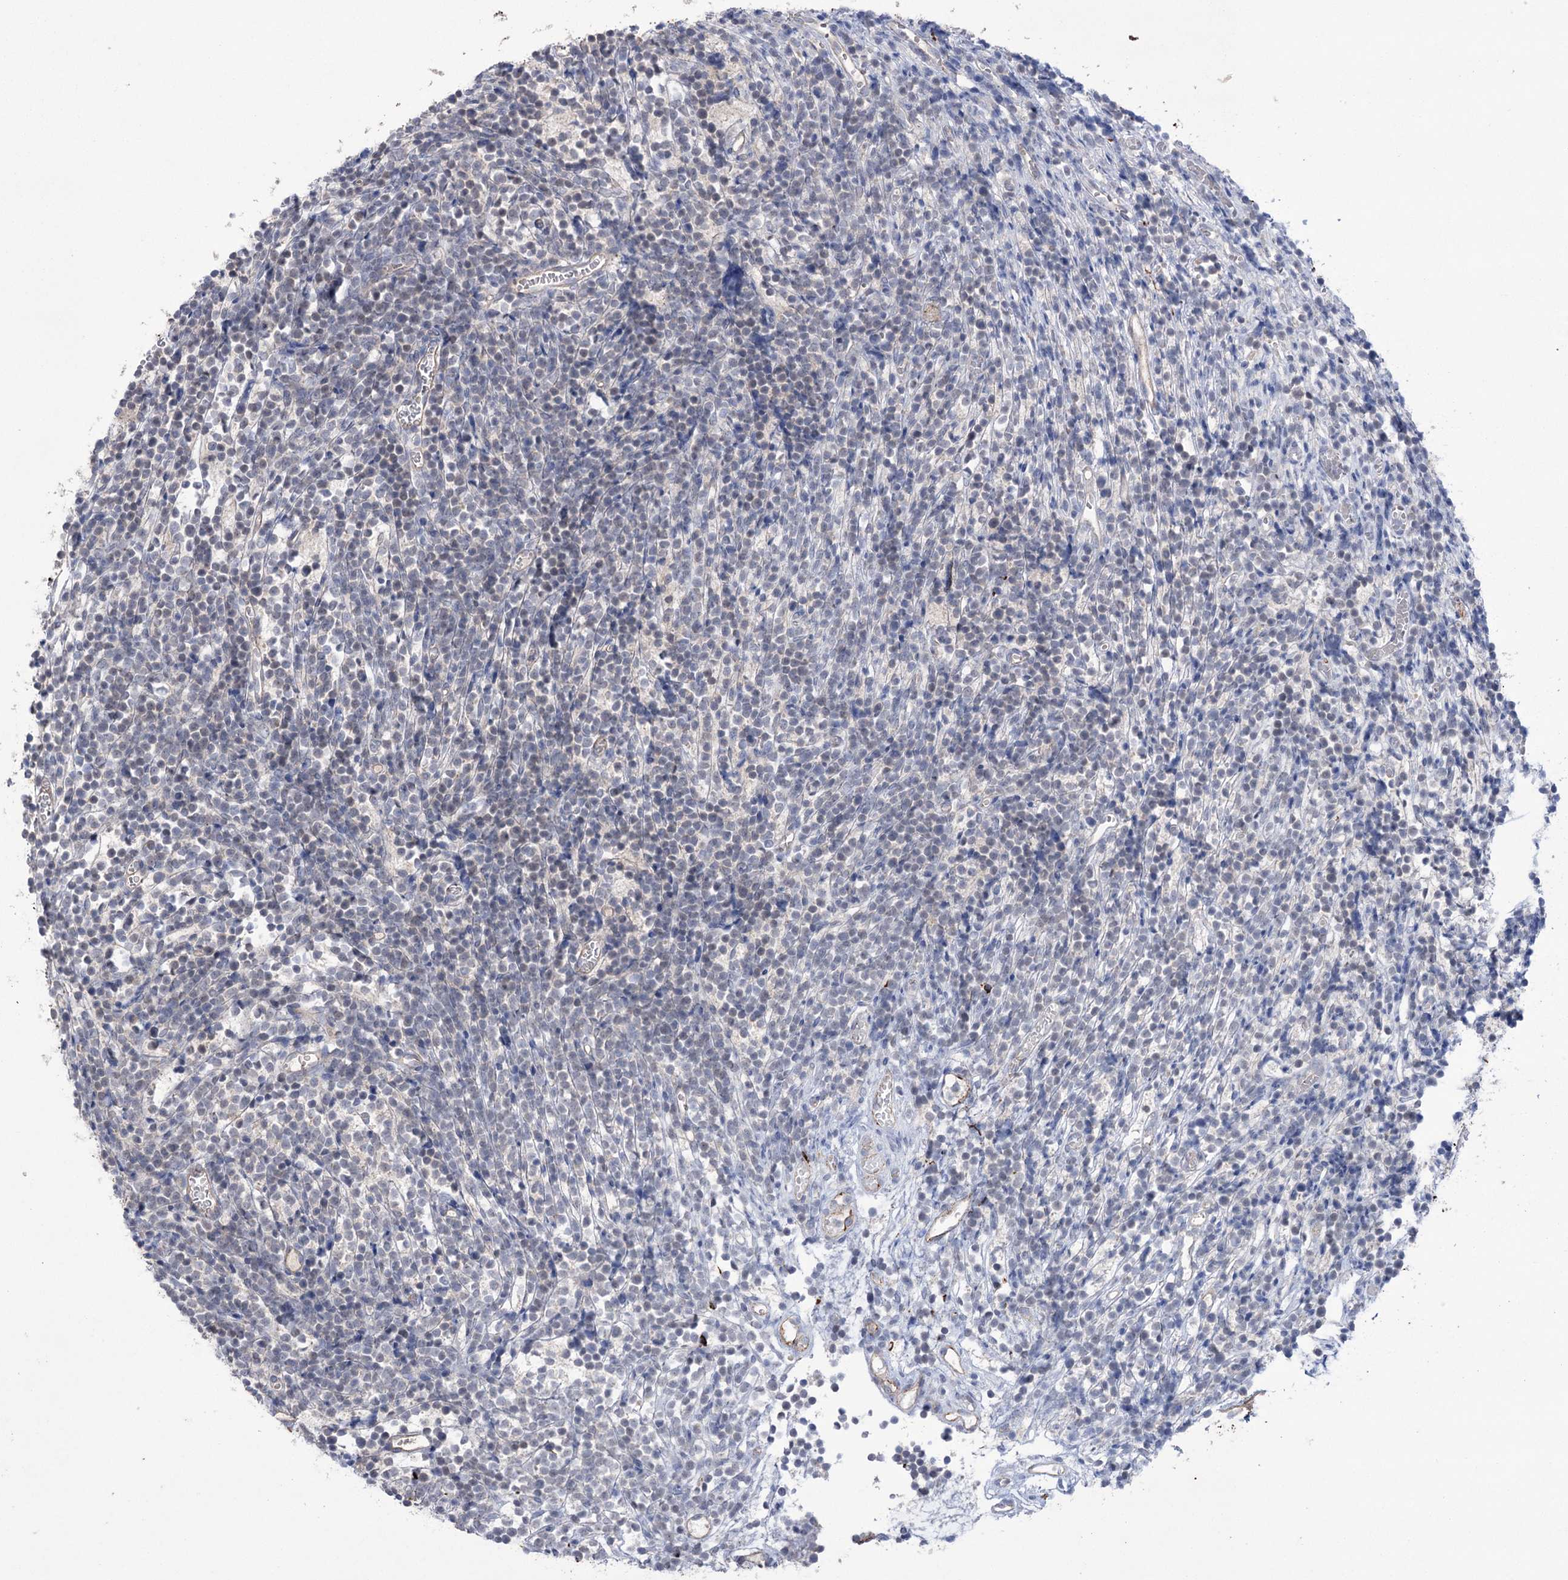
{"staining": {"intensity": "negative", "quantity": "none", "location": "none"}, "tissue": "glioma", "cell_type": "Tumor cells", "image_type": "cancer", "snomed": [{"axis": "morphology", "description": "Glioma, malignant, Low grade"}, {"axis": "topography", "description": "Brain"}], "caption": "Immunohistochemistry (IHC) micrograph of neoplastic tissue: malignant glioma (low-grade) stained with DAB displays no significant protein expression in tumor cells.", "gene": "TRIM71", "patient": {"sex": "female", "age": 1}}